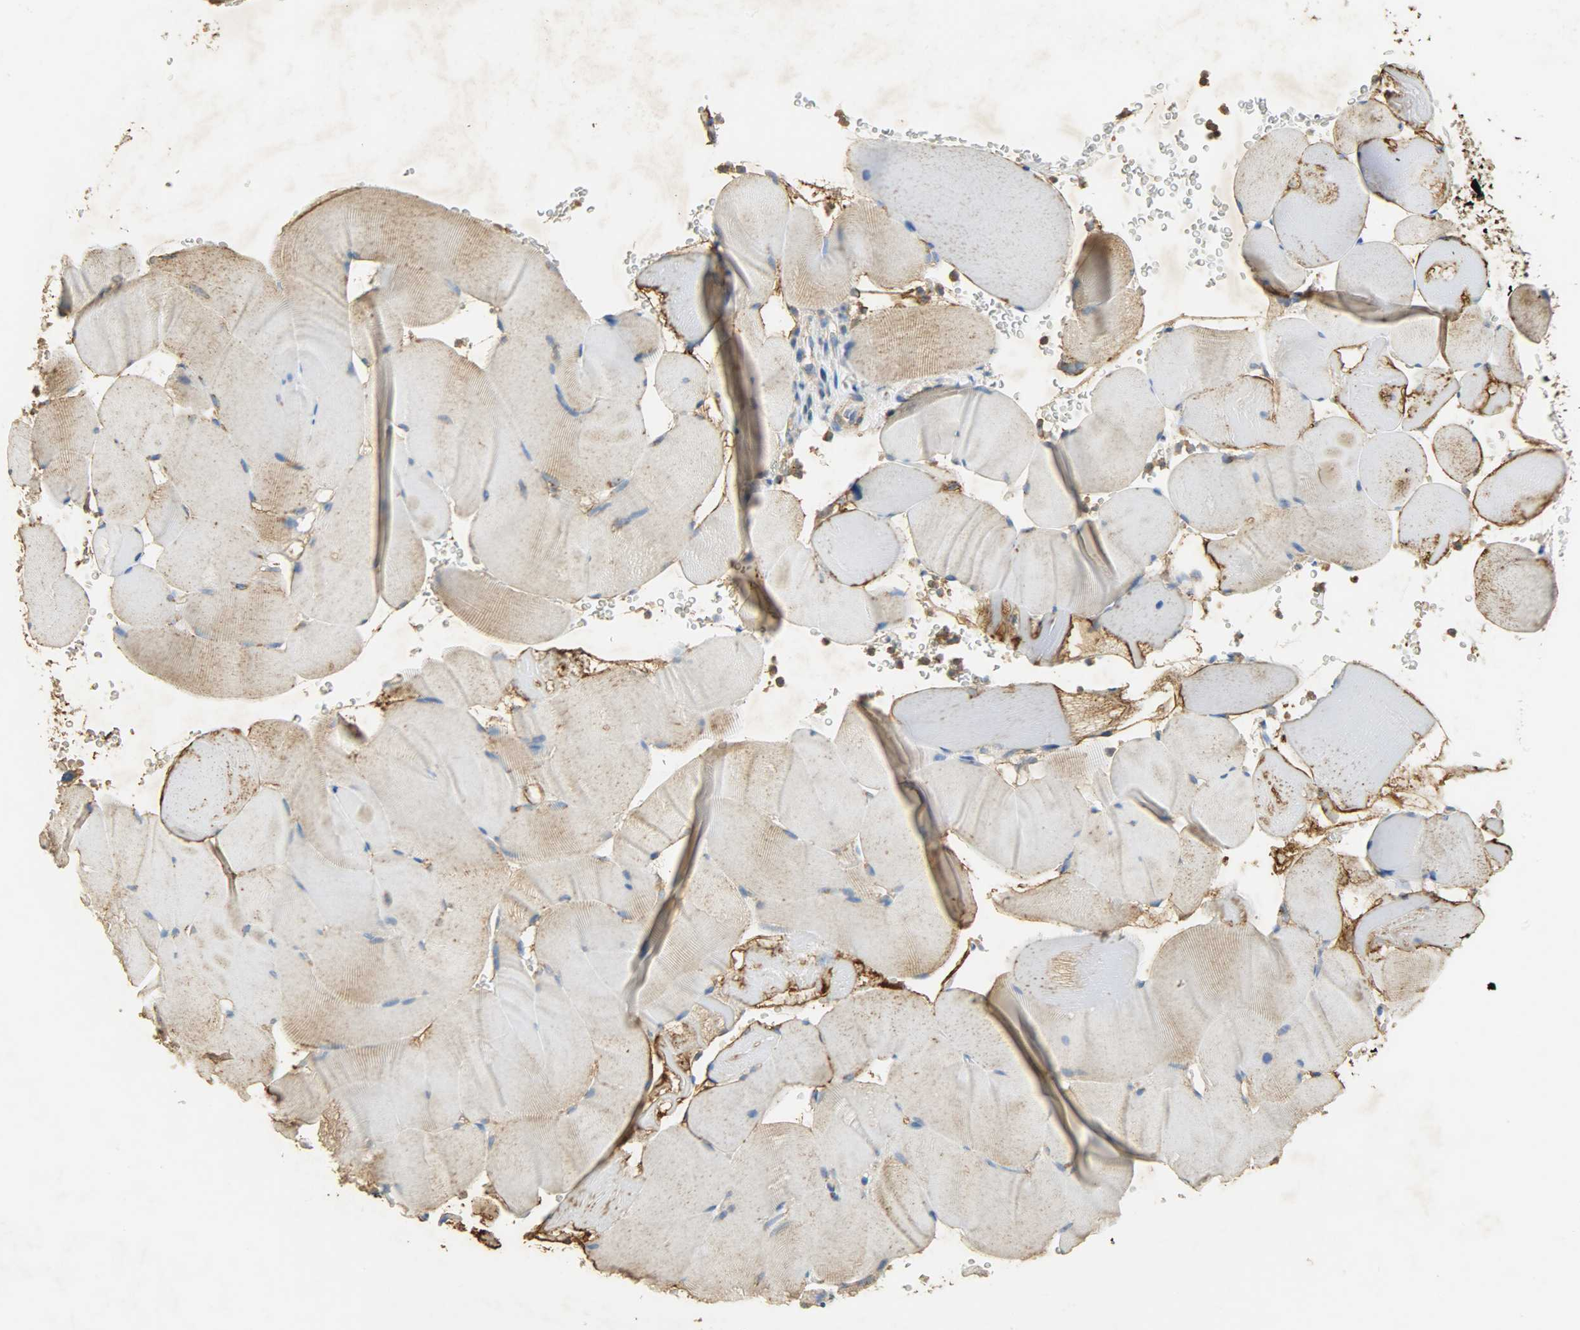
{"staining": {"intensity": "moderate", "quantity": "<25%", "location": "cytoplasmic/membranous"}, "tissue": "skeletal muscle", "cell_type": "Myocytes", "image_type": "normal", "snomed": [{"axis": "morphology", "description": "Normal tissue, NOS"}, {"axis": "topography", "description": "Skeletal muscle"}], "caption": "Immunohistochemistry (IHC) micrograph of benign skeletal muscle stained for a protein (brown), which shows low levels of moderate cytoplasmic/membranous expression in approximately <25% of myocytes.", "gene": "ANXA6", "patient": {"sex": "male", "age": 62}}